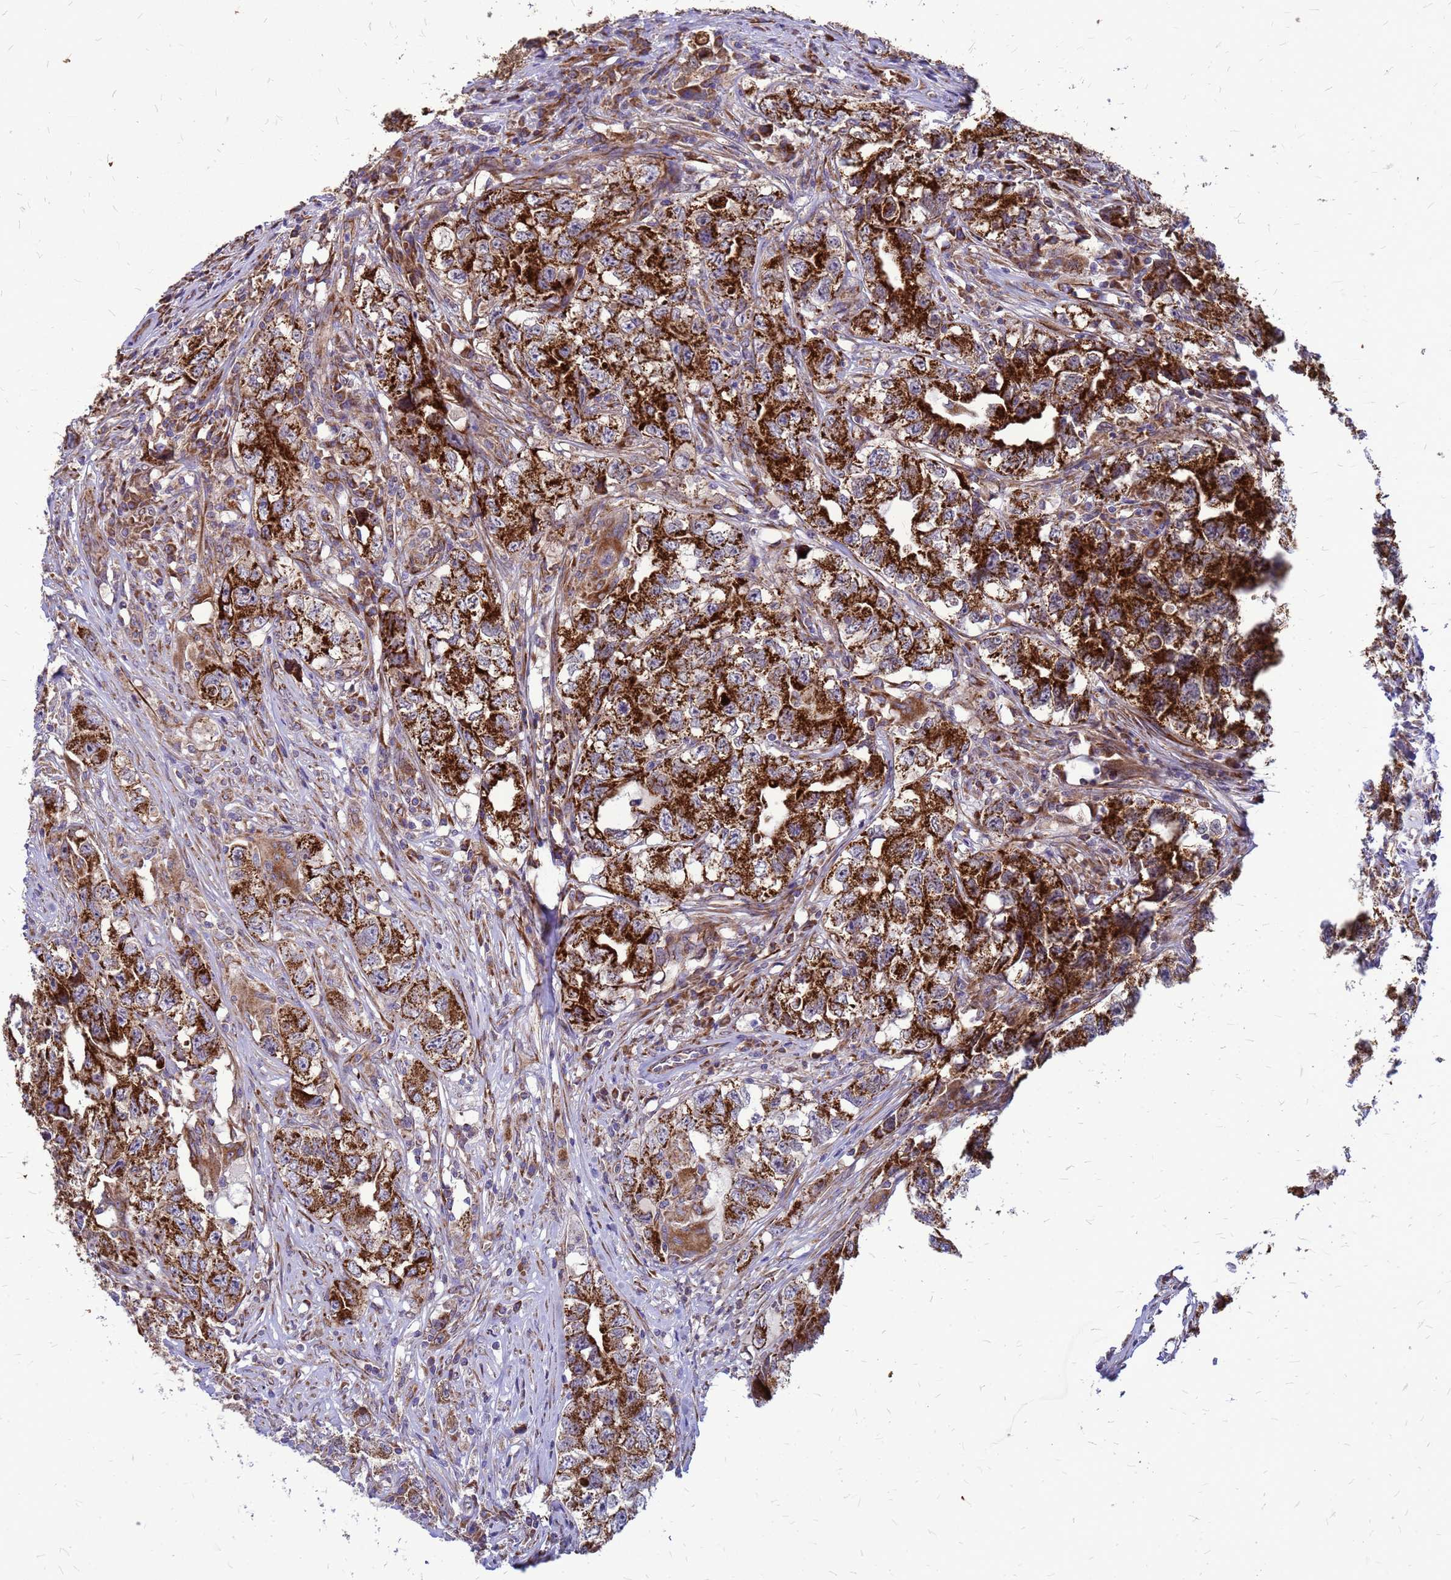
{"staining": {"intensity": "strong", "quantity": ">75%", "location": "cytoplasmic/membranous"}, "tissue": "testis cancer", "cell_type": "Tumor cells", "image_type": "cancer", "snomed": [{"axis": "morphology", "description": "Seminoma, NOS"}, {"axis": "morphology", "description": "Carcinoma, Embryonal, NOS"}, {"axis": "topography", "description": "Testis"}], "caption": "High-magnification brightfield microscopy of testis cancer stained with DAB (brown) and counterstained with hematoxylin (blue). tumor cells exhibit strong cytoplasmic/membranous expression is appreciated in about>75% of cells.", "gene": "FSTL4", "patient": {"sex": "male", "age": 43}}